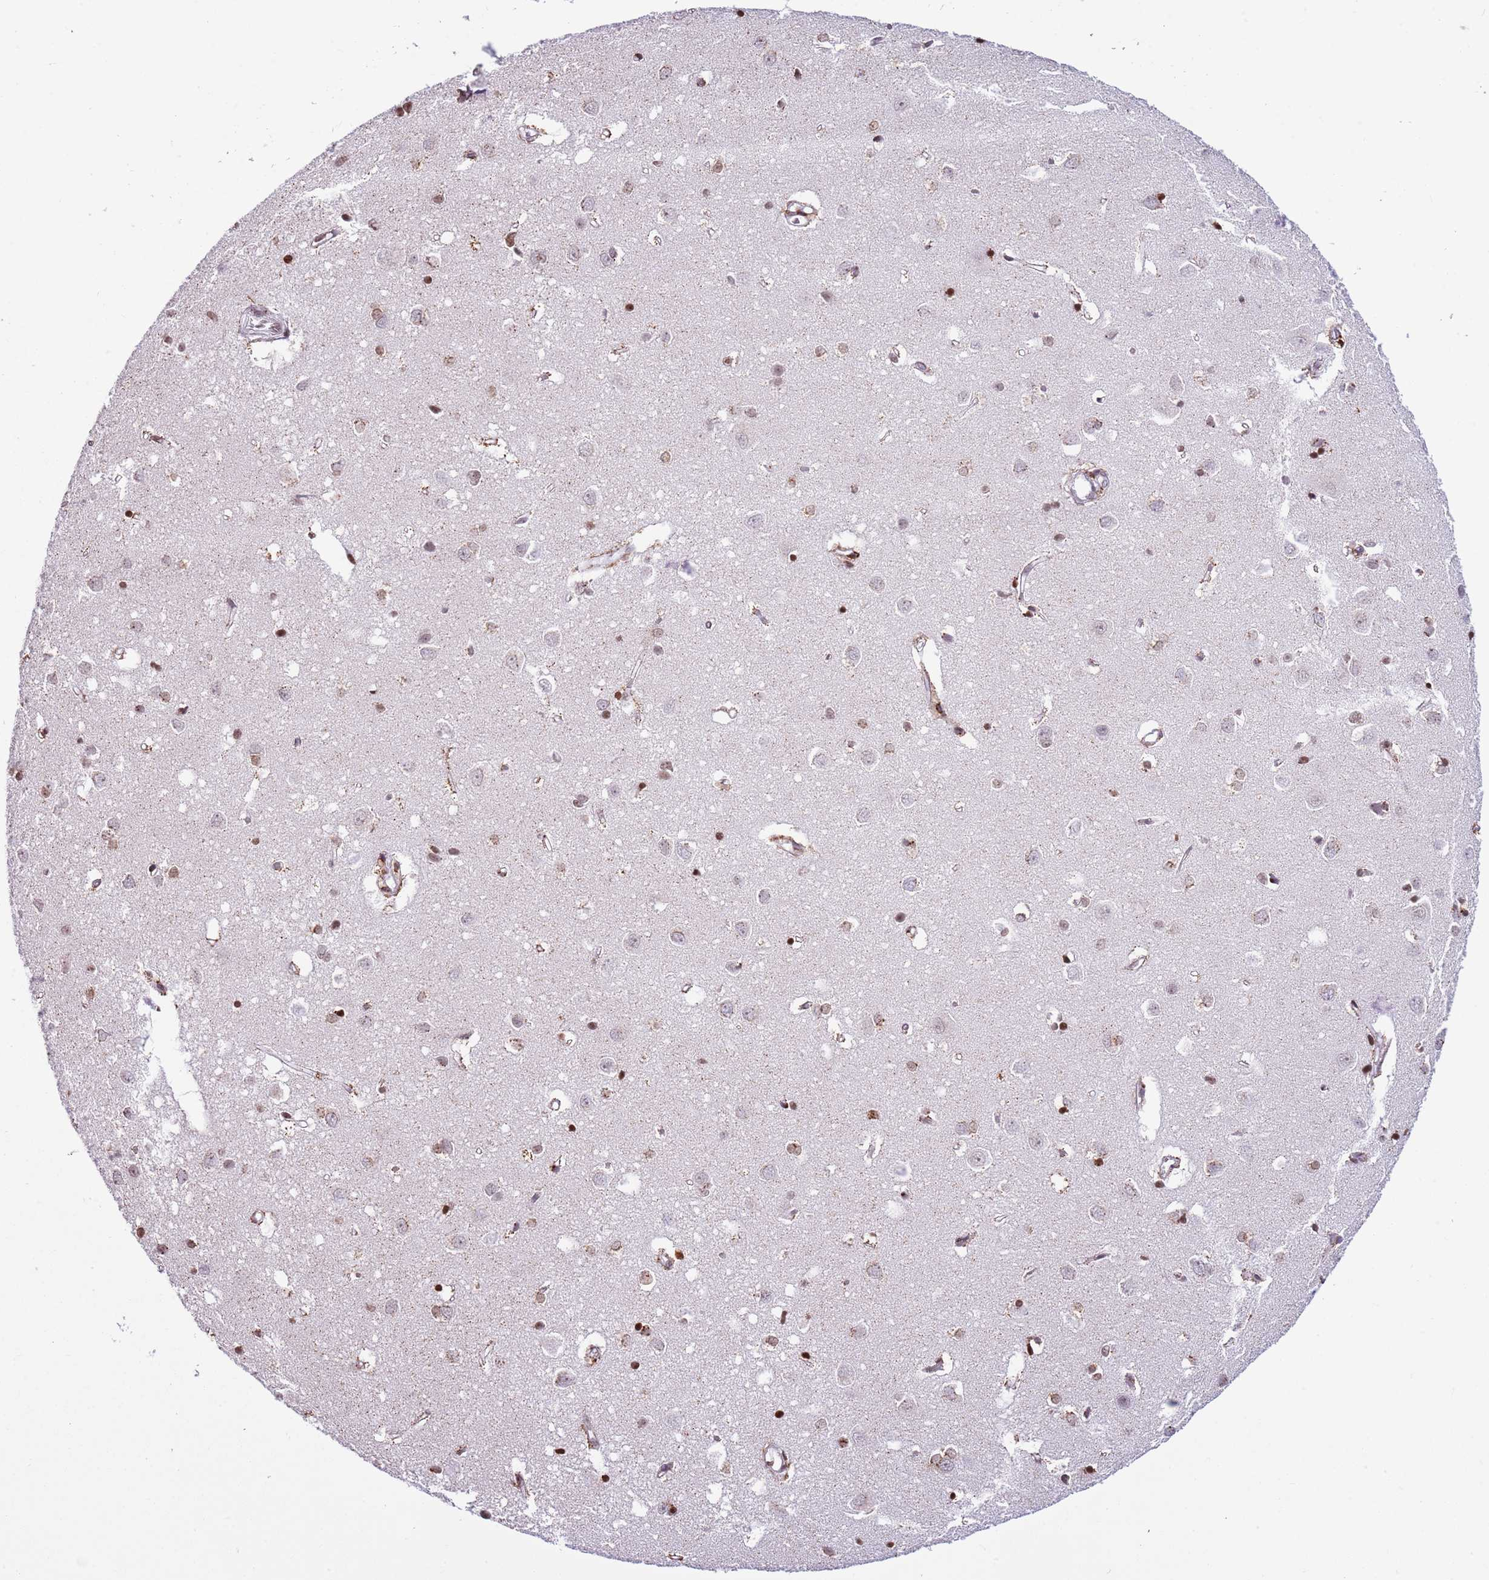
{"staining": {"intensity": "moderate", "quantity": ">75%", "location": "nuclear"}, "tissue": "cerebral cortex", "cell_type": "Endothelial cells", "image_type": "normal", "snomed": [{"axis": "morphology", "description": "Normal tissue, NOS"}, {"axis": "topography", "description": "Cerebral cortex"}], "caption": "Endothelial cells reveal medium levels of moderate nuclear staining in approximately >75% of cells in normal human cerebral cortex.", "gene": "KPNA3", "patient": {"sex": "female", "age": 64}}